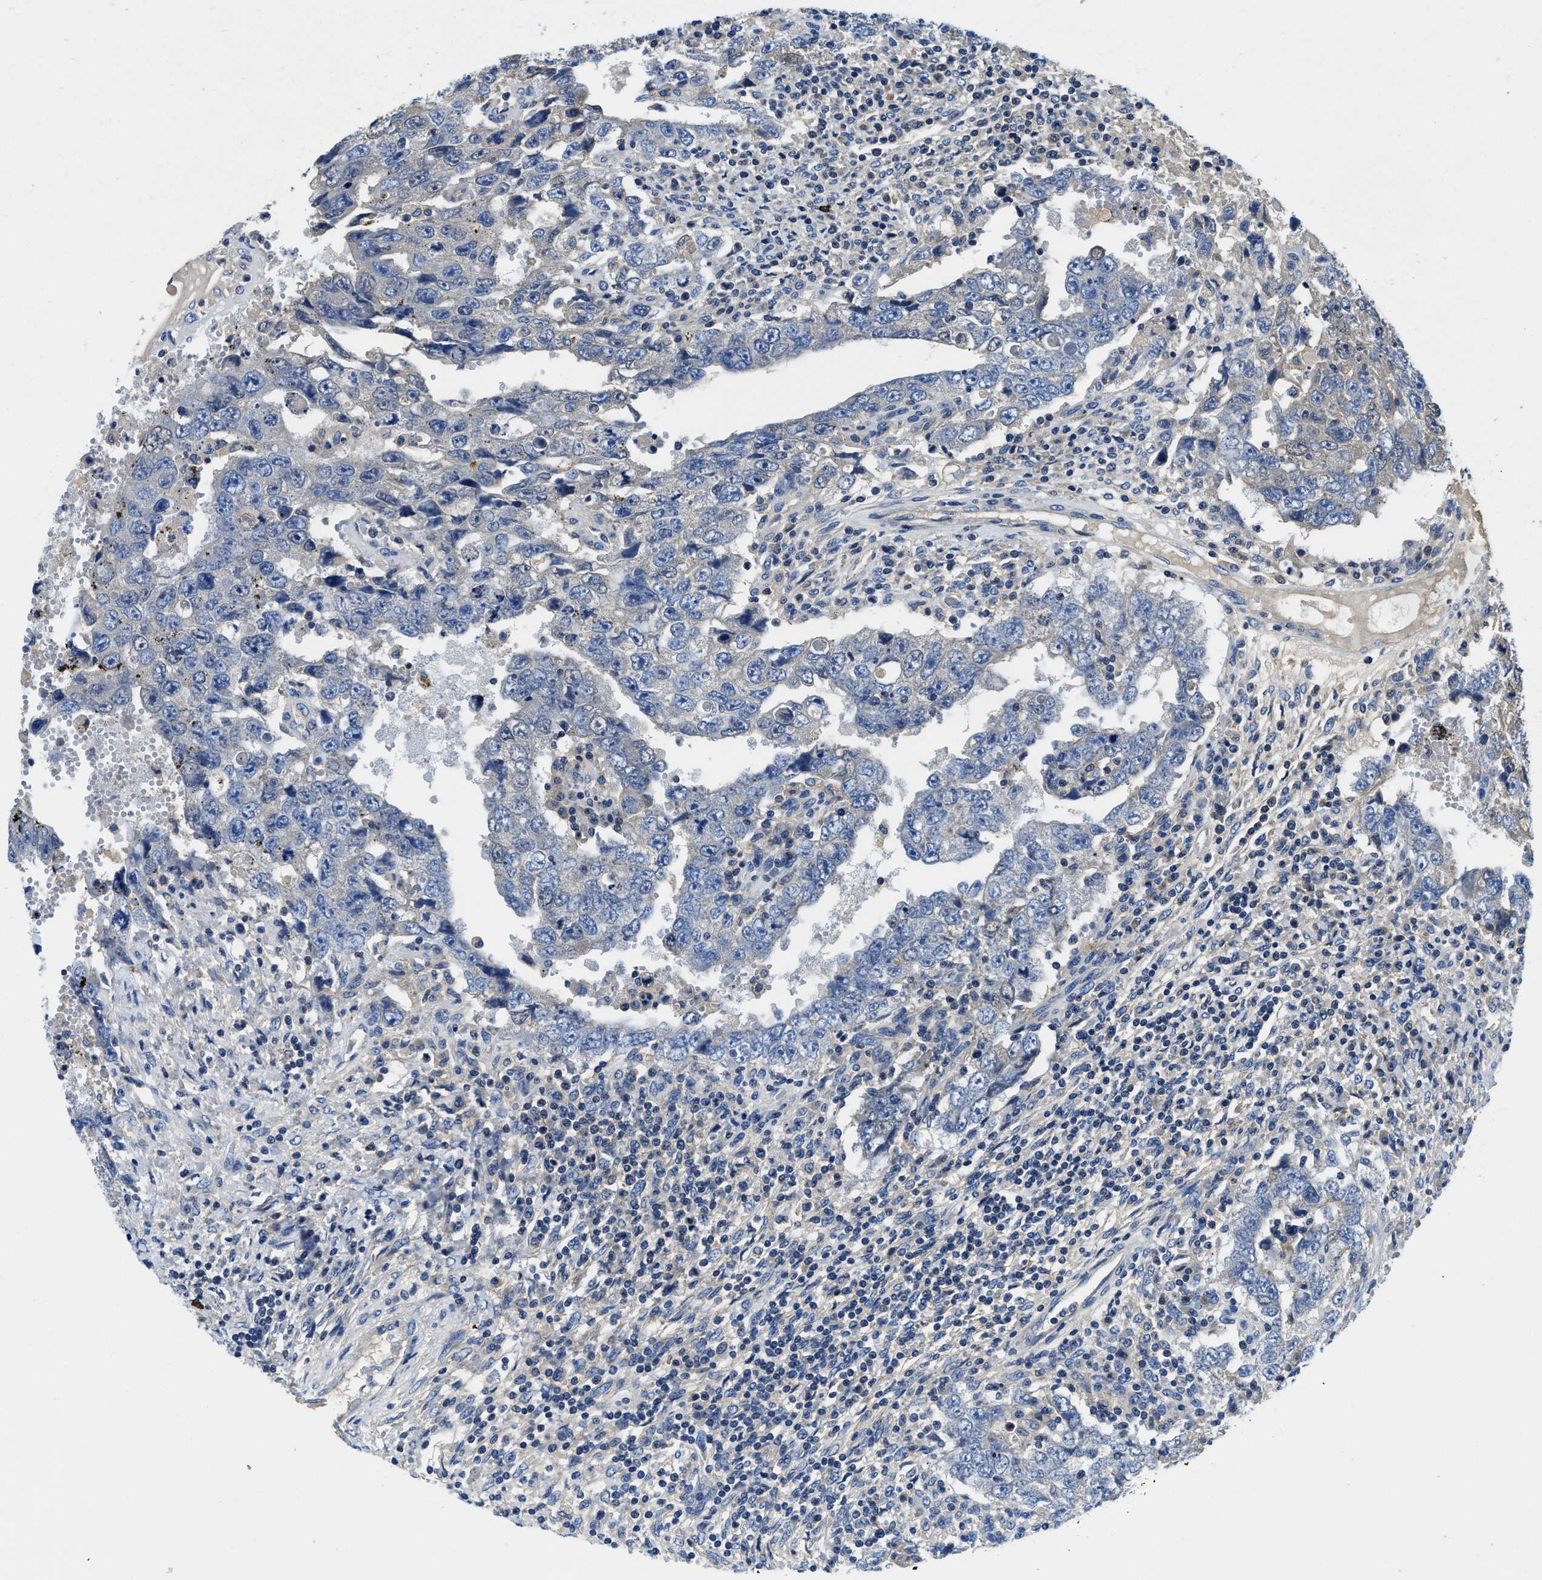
{"staining": {"intensity": "negative", "quantity": "none", "location": "none"}, "tissue": "testis cancer", "cell_type": "Tumor cells", "image_type": "cancer", "snomed": [{"axis": "morphology", "description": "Carcinoma, Embryonal, NOS"}, {"axis": "topography", "description": "Testis"}], "caption": "Immunohistochemistry of human testis cancer shows no expression in tumor cells.", "gene": "STAT2", "patient": {"sex": "male", "age": 26}}